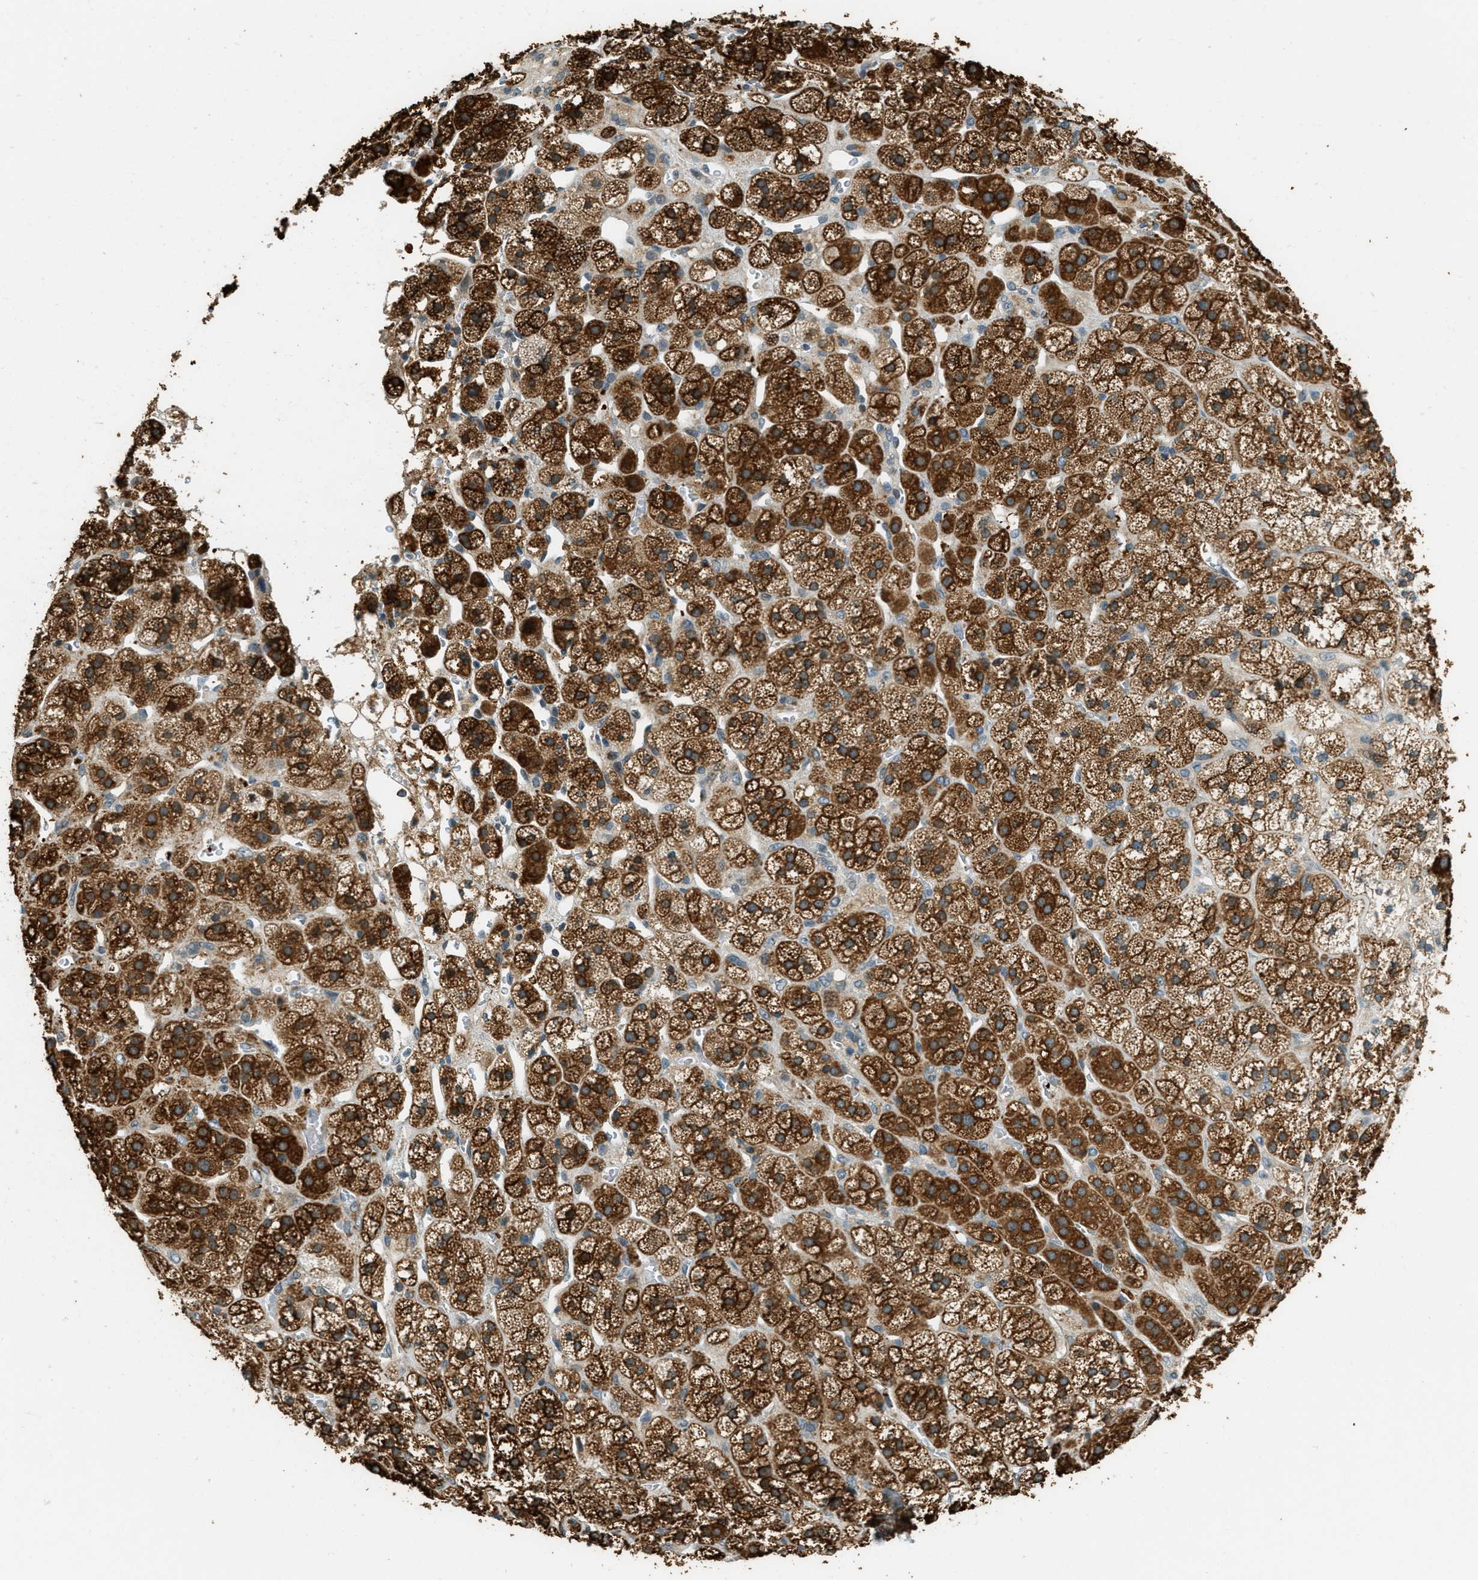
{"staining": {"intensity": "strong", "quantity": ">75%", "location": "cytoplasmic/membranous"}, "tissue": "adrenal gland", "cell_type": "Glandular cells", "image_type": "normal", "snomed": [{"axis": "morphology", "description": "Normal tissue, NOS"}, {"axis": "topography", "description": "Adrenal gland"}], "caption": "Brown immunohistochemical staining in unremarkable human adrenal gland displays strong cytoplasmic/membranous positivity in approximately >75% of glandular cells. (brown staining indicates protein expression, while blue staining denotes nuclei).", "gene": "PTPN23", "patient": {"sex": "male", "age": 56}}